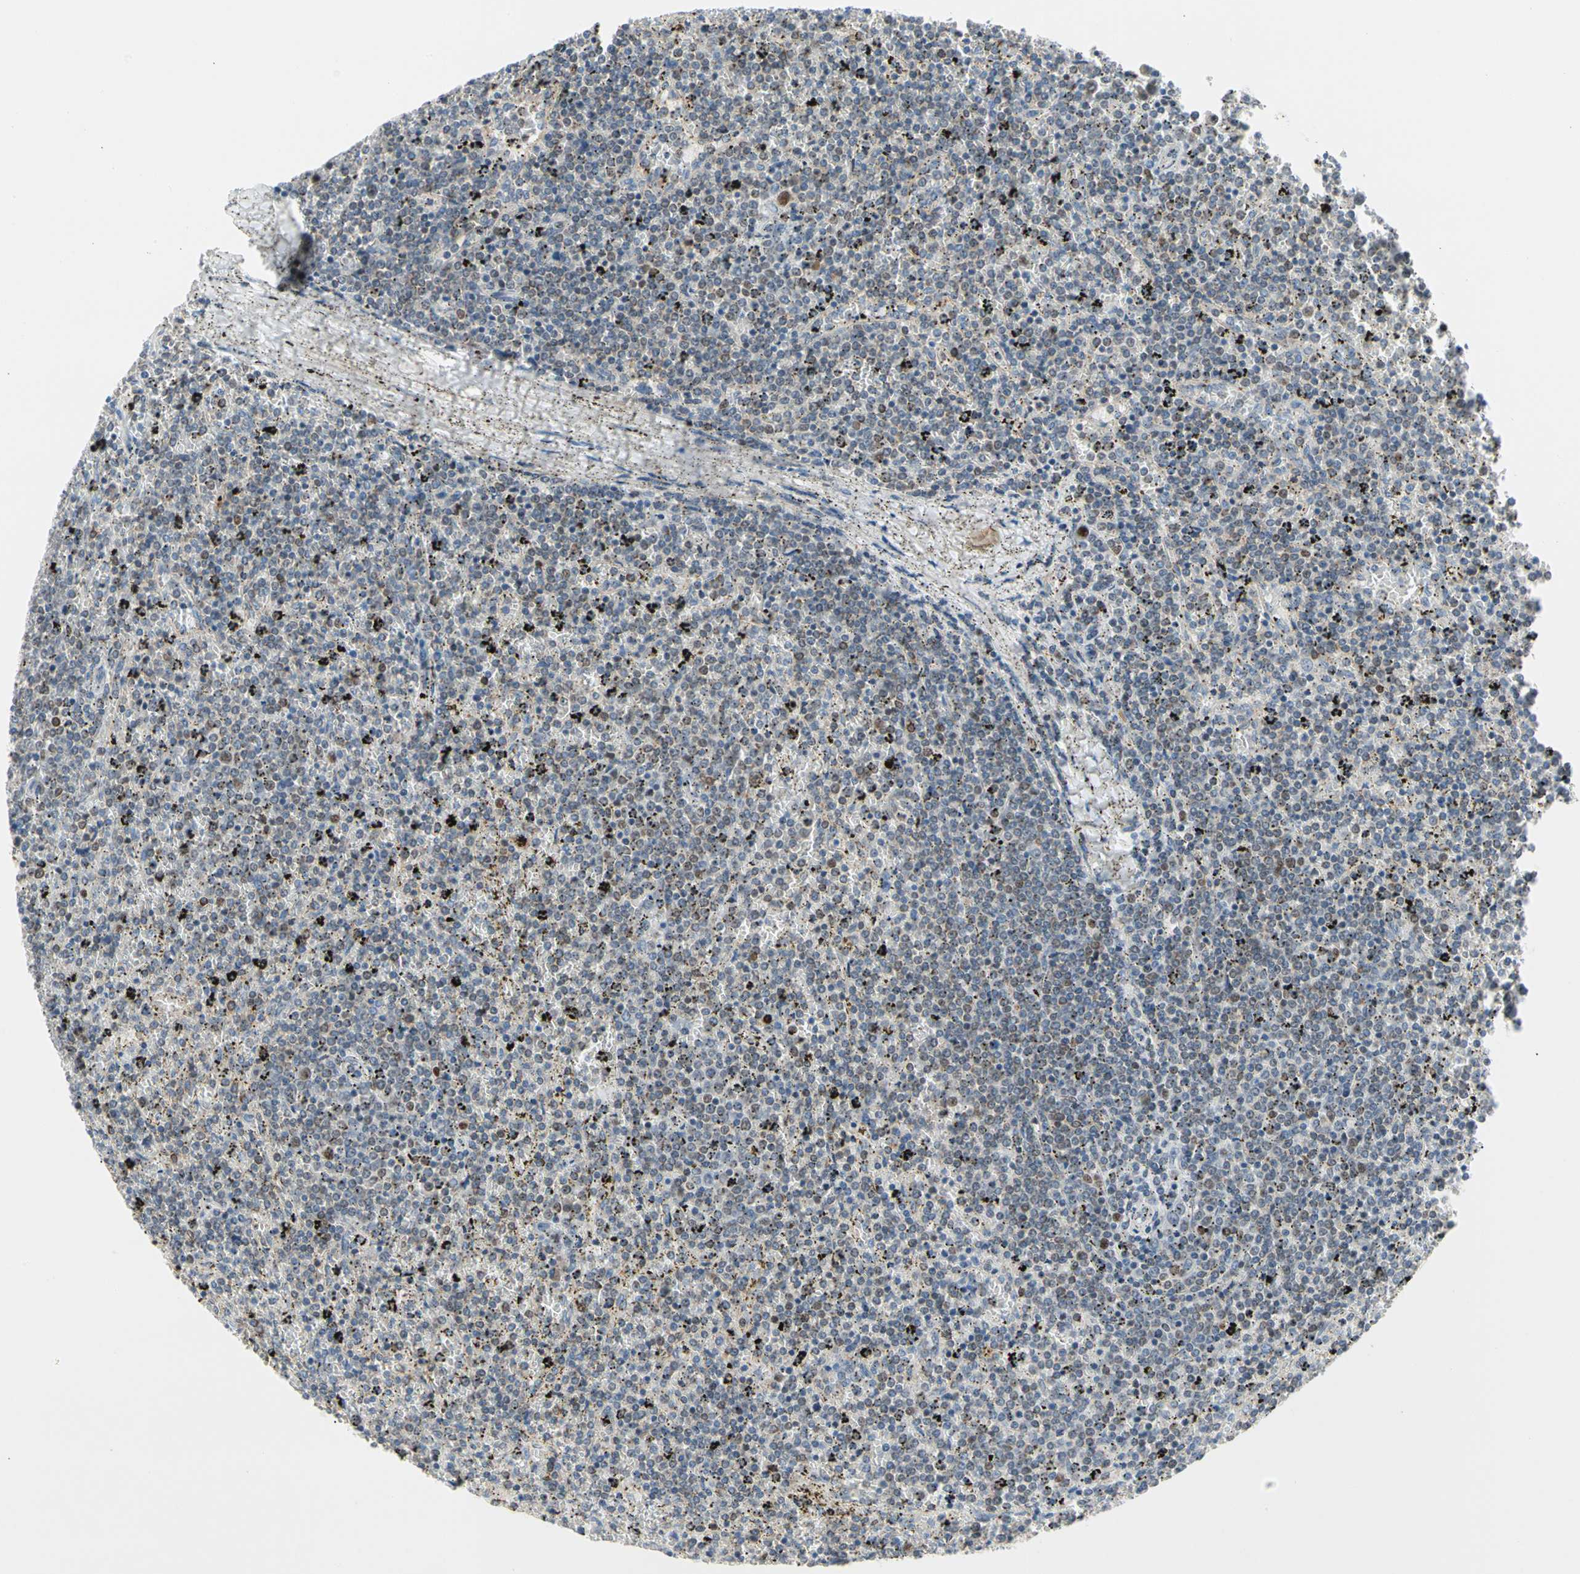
{"staining": {"intensity": "weak", "quantity": "<25%", "location": "cytoplasmic/membranous,nuclear"}, "tissue": "lymphoma", "cell_type": "Tumor cells", "image_type": "cancer", "snomed": [{"axis": "morphology", "description": "Malignant lymphoma, non-Hodgkin's type, Low grade"}, {"axis": "topography", "description": "Spleen"}], "caption": "This is a histopathology image of immunohistochemistry (IHC) staining of lymphoma, which shows no expression in tumor cells.", "gene": "MARK1", "patient": {"sex": "female", "age": 77}}